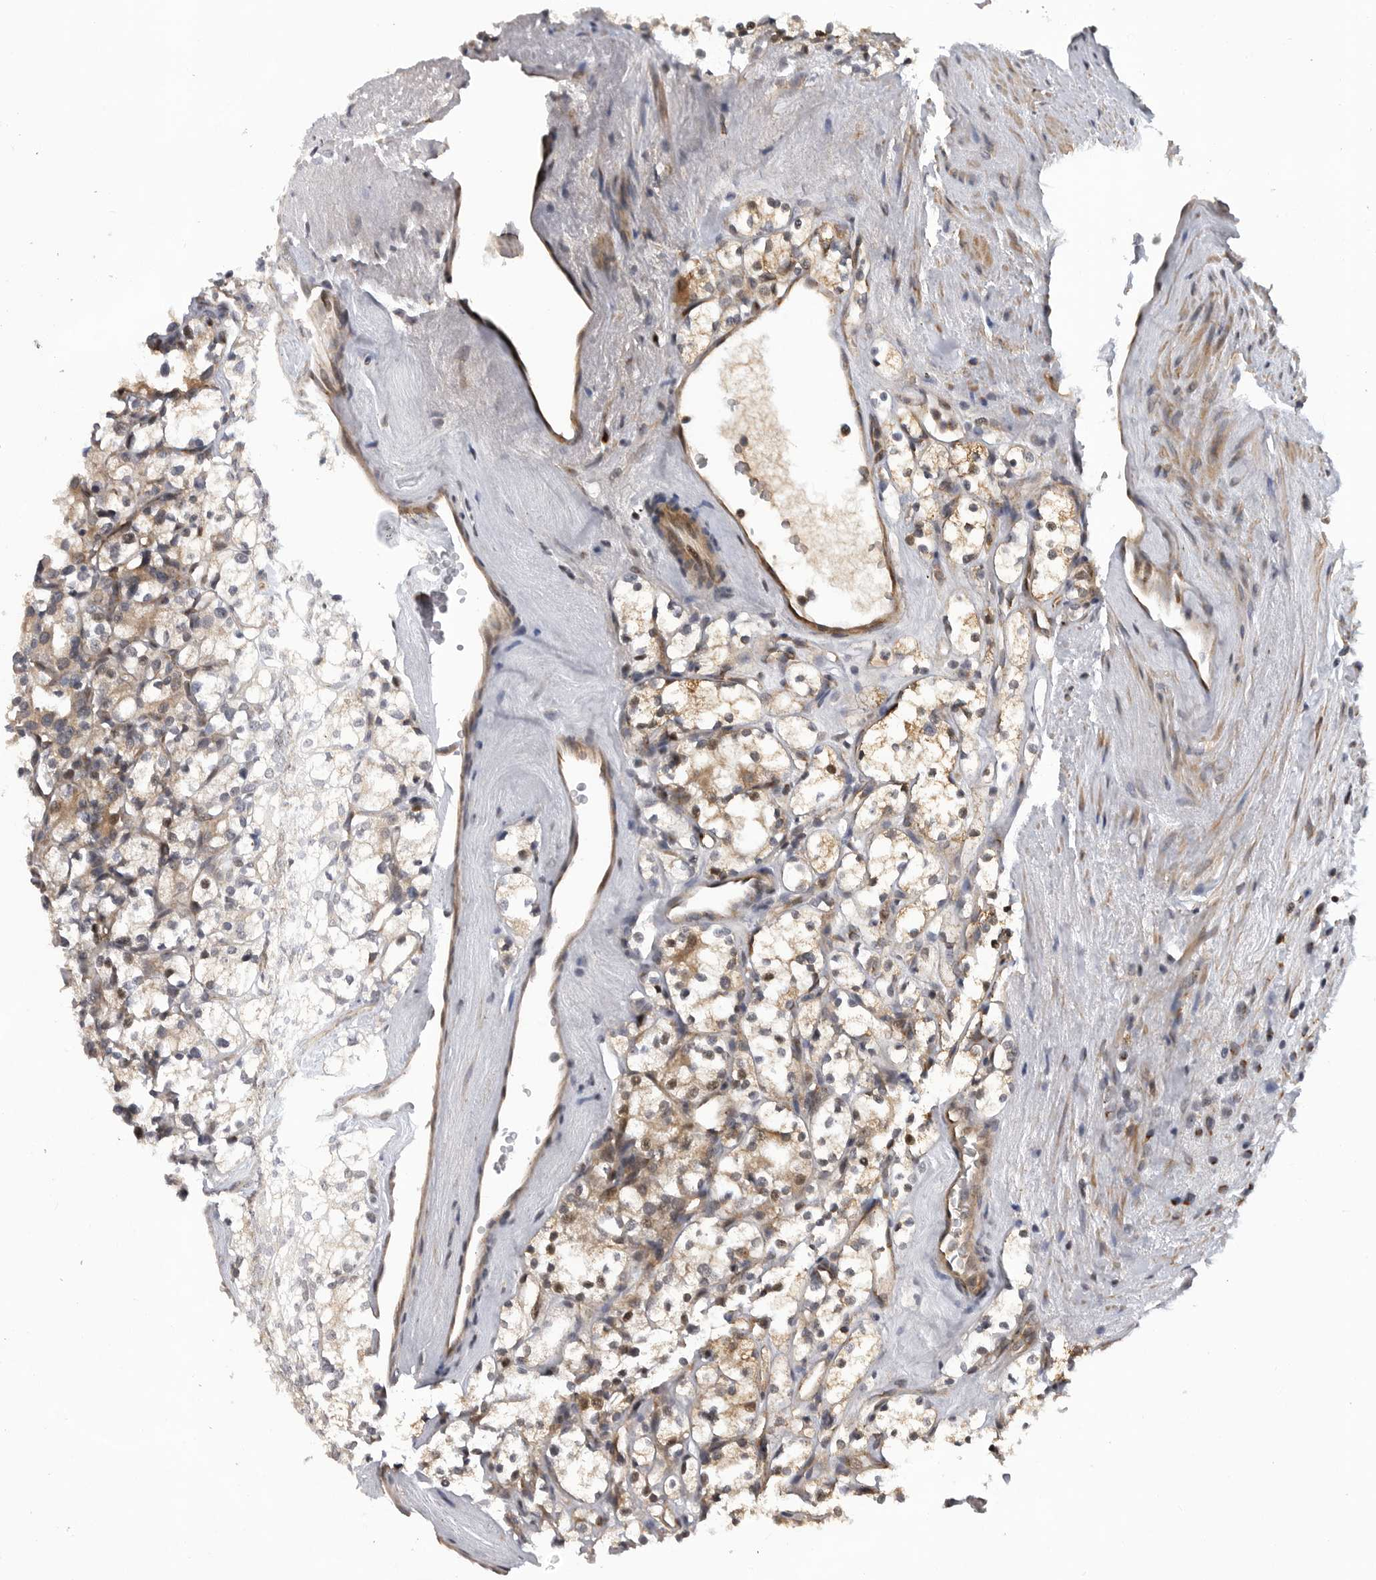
{"staining": {"intensity": "moderate", "quantity": ">75%", "location": "cytoplasmic/membranous"}, "tissue": "renal cancer", "cell_type": "Tumor cells", "image_type": "cancer", "snomed": [{"axis": "morphology", "description": "Adenocarcinoma, NOS"}, {"axis": "topography", "description": "Kidney"}], "caption": "A high-resolution photomicrograph shows immunohistochemistry staining of adenocarcinoma (renal), which displays moderate cytoplasmic/membranous expression in about >75% of tumor cells. Using DAB (brown) and hematoxylin (blue) stains, captured at high magnification using brightfield microscopy.", "gene": "TMPRSS11F", "patient": {"sex": "male", "age": 77}}